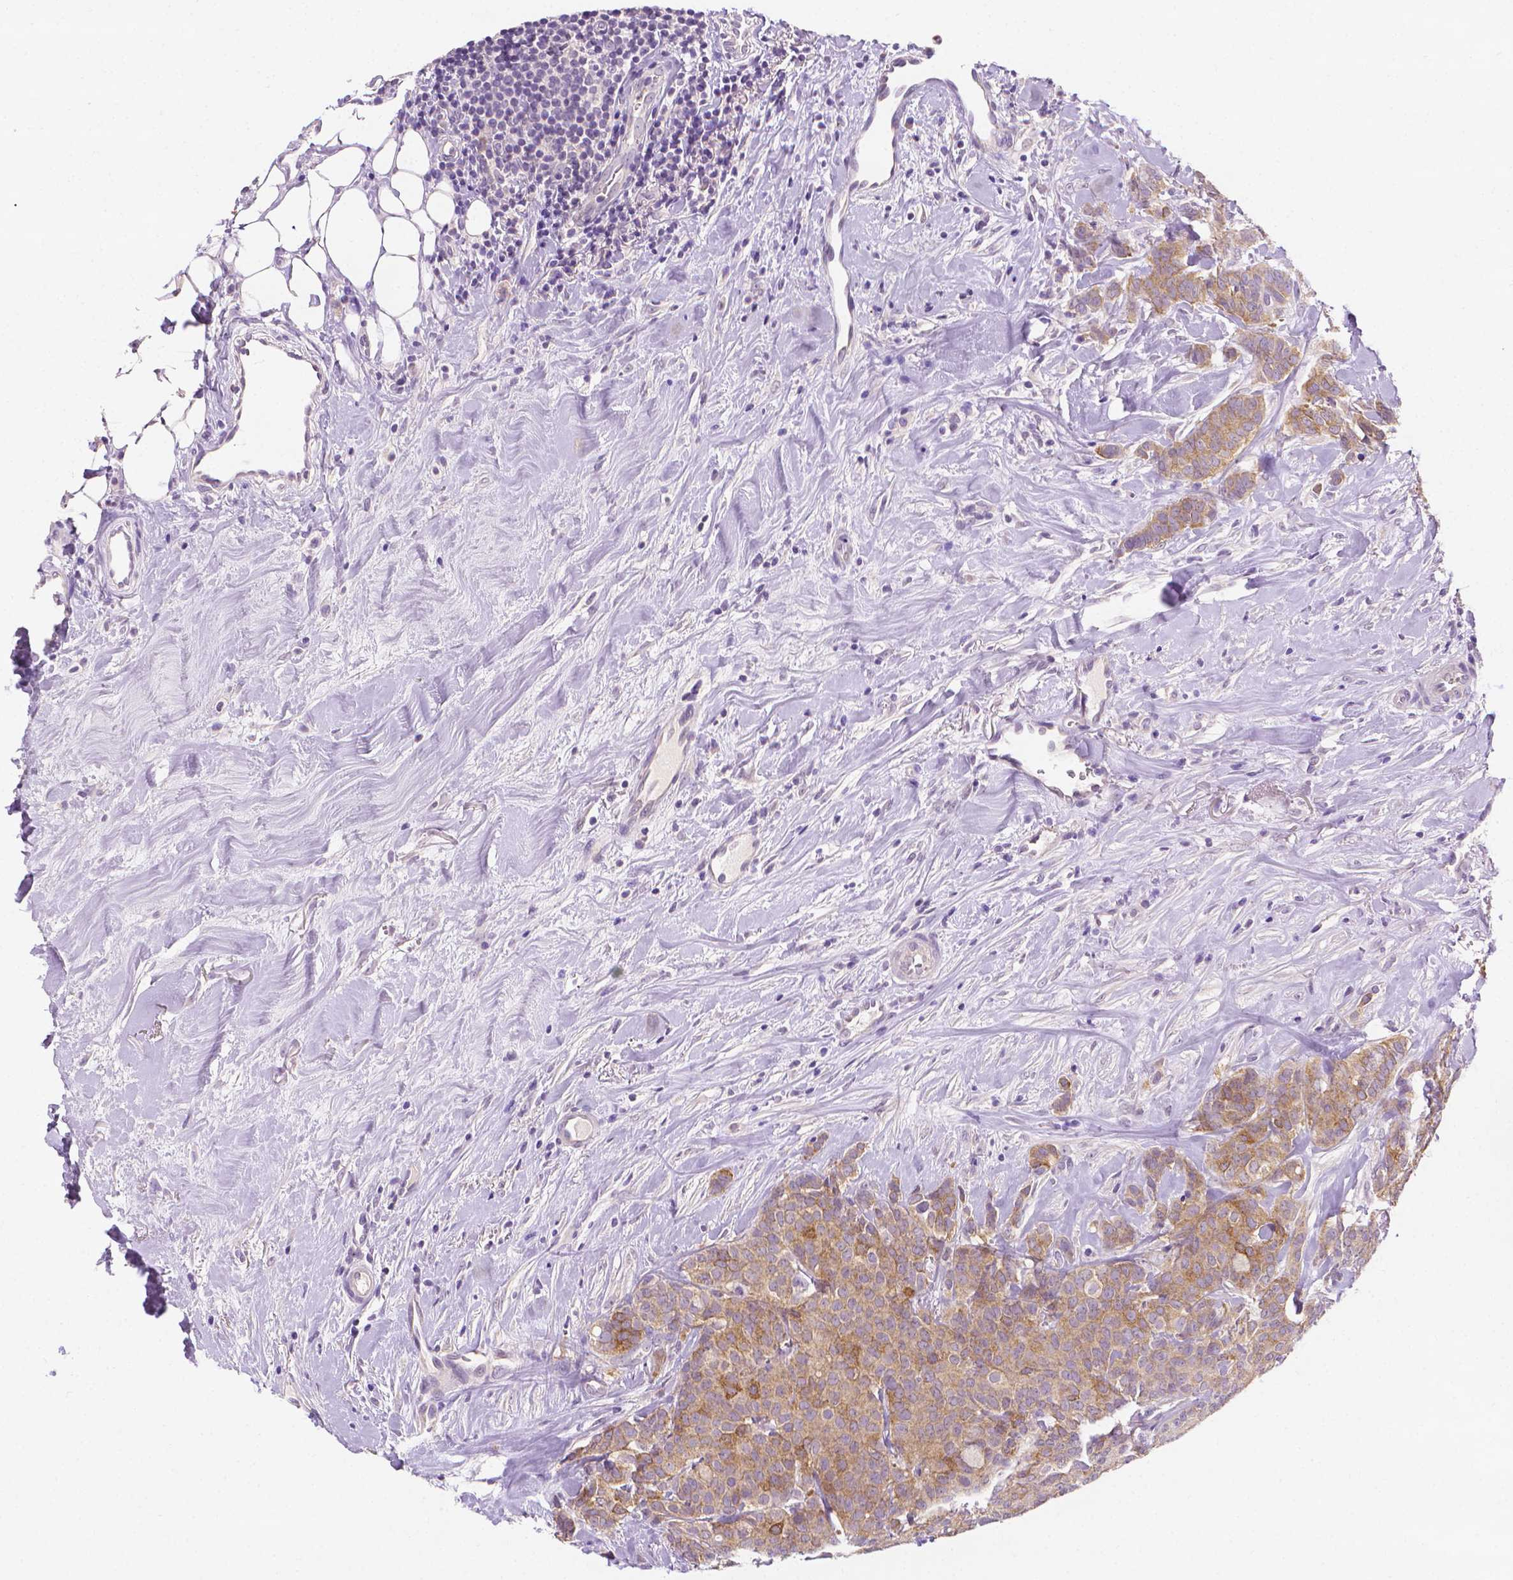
{"staining": {"intensity": "moderate", "quantity": ">75%", "location": "cytoplasmic/membranous"}, "tissue": "breast cancer", "cell_type": "Tumor cells", "image_type": "cancer", "snomed": [{"axis": "morphology", "description": "Duct carcinoma"}, {"axis": "topography", "description": "Breast"}], "caption": "Breast intraductal carcinoma was stained to show a protein in brown. There is medium levels of moderate cytoplasmic/membranous staining in approximately >75% of tumor cells. (Brightfield microscopy of DAB IHC at high magnification).", "gene": "FASN", "patient": {"sex": "female", "age": 84}}